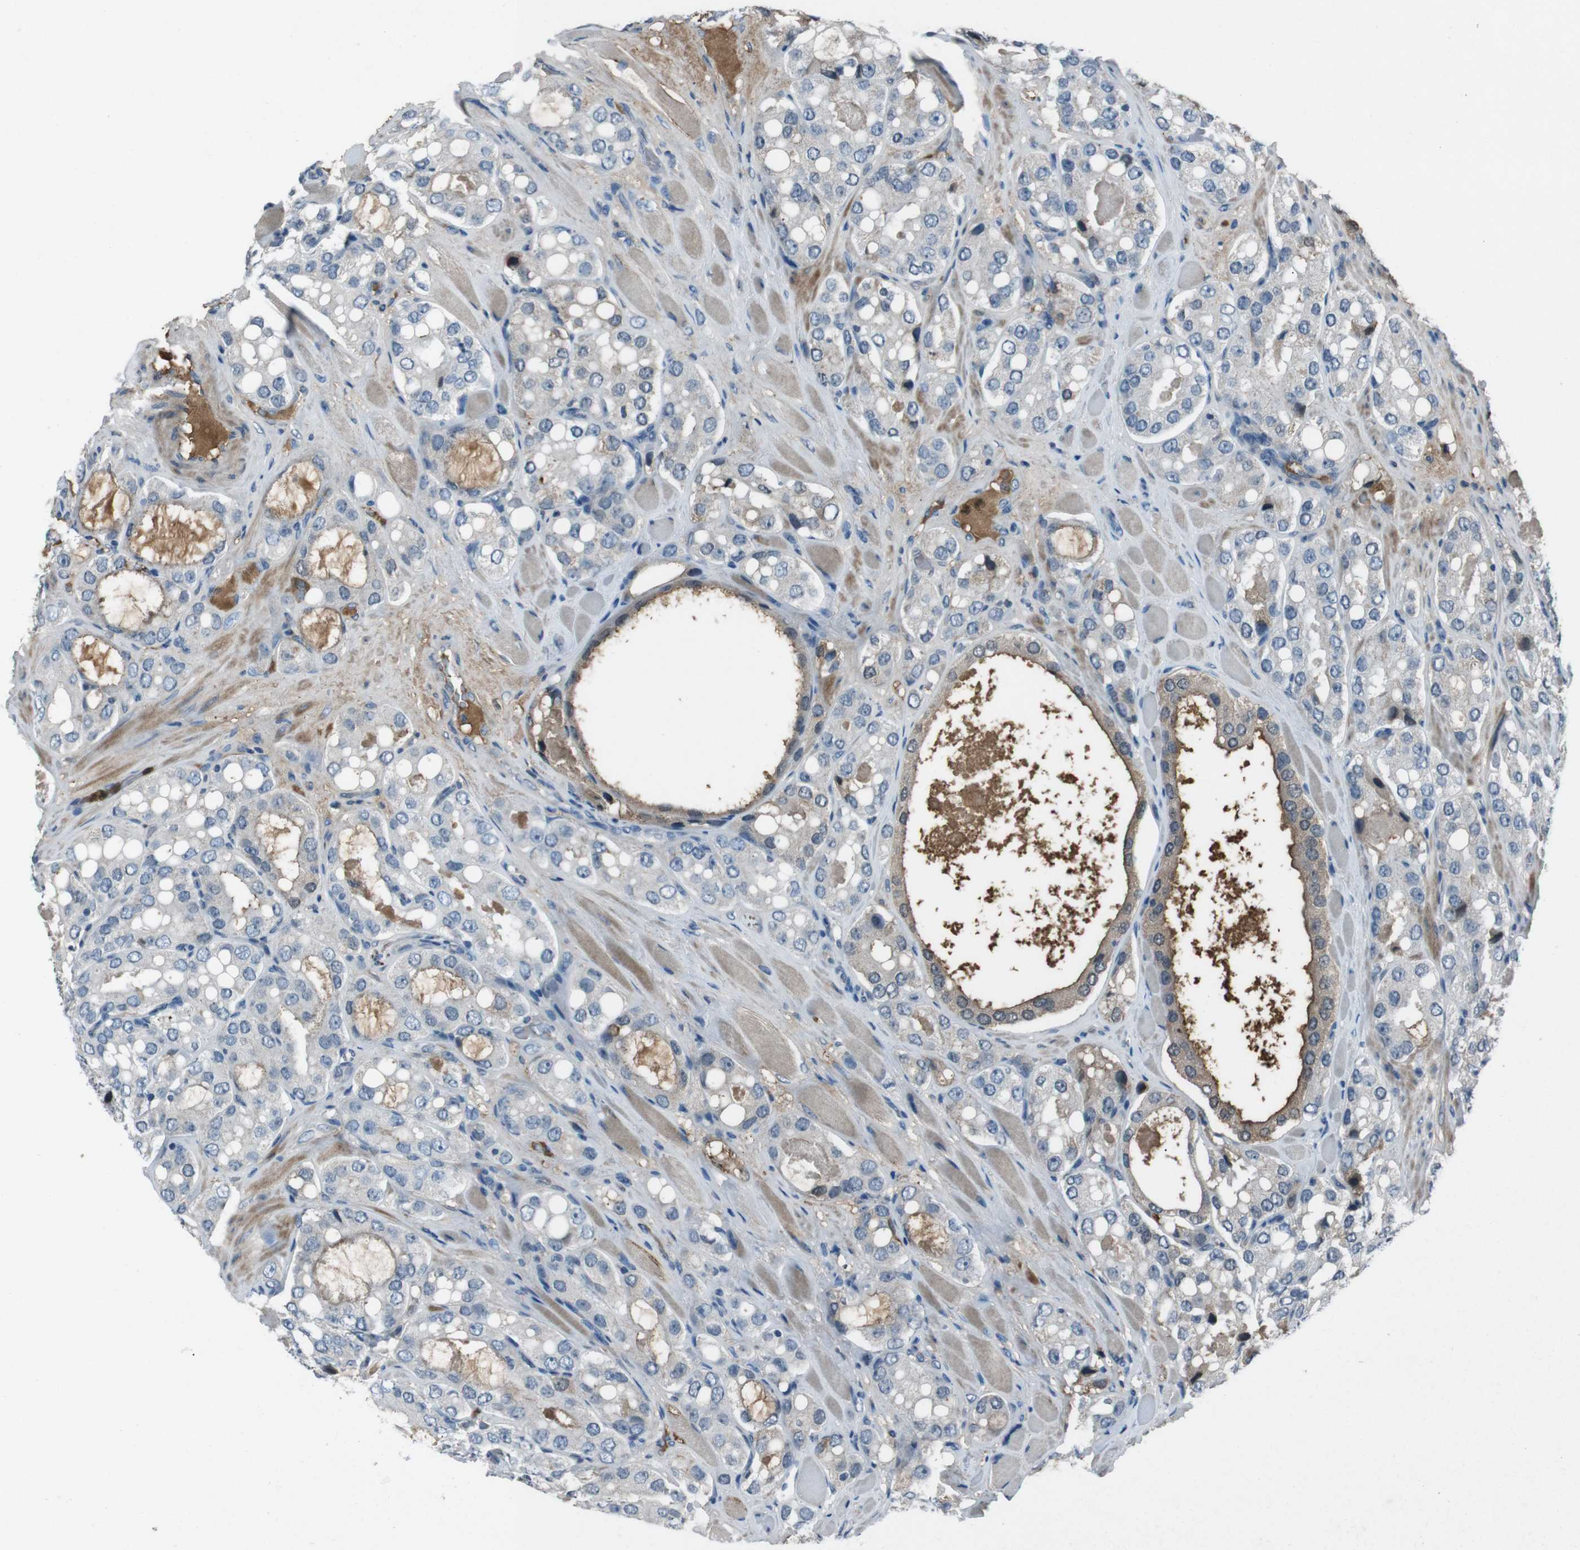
{"staining": {"intensity": "negative", "quantity": "none", "location": "none"}, "tissue": "prostate cancer", "cell_type": "Tumor cells", "image_type": "cancer", "snomed": [{"axis": "morphology", "description": "Adenocarcinoma, High grade"}, {"axis": "topography", "description": "Prostate"}], "caption": "Tumor cells show no significant protein expression in prostate cancer (high-grade adenocarcinoma).", "gene": "UGT1A6", "patient": {"sex": "male", "age": 65}}